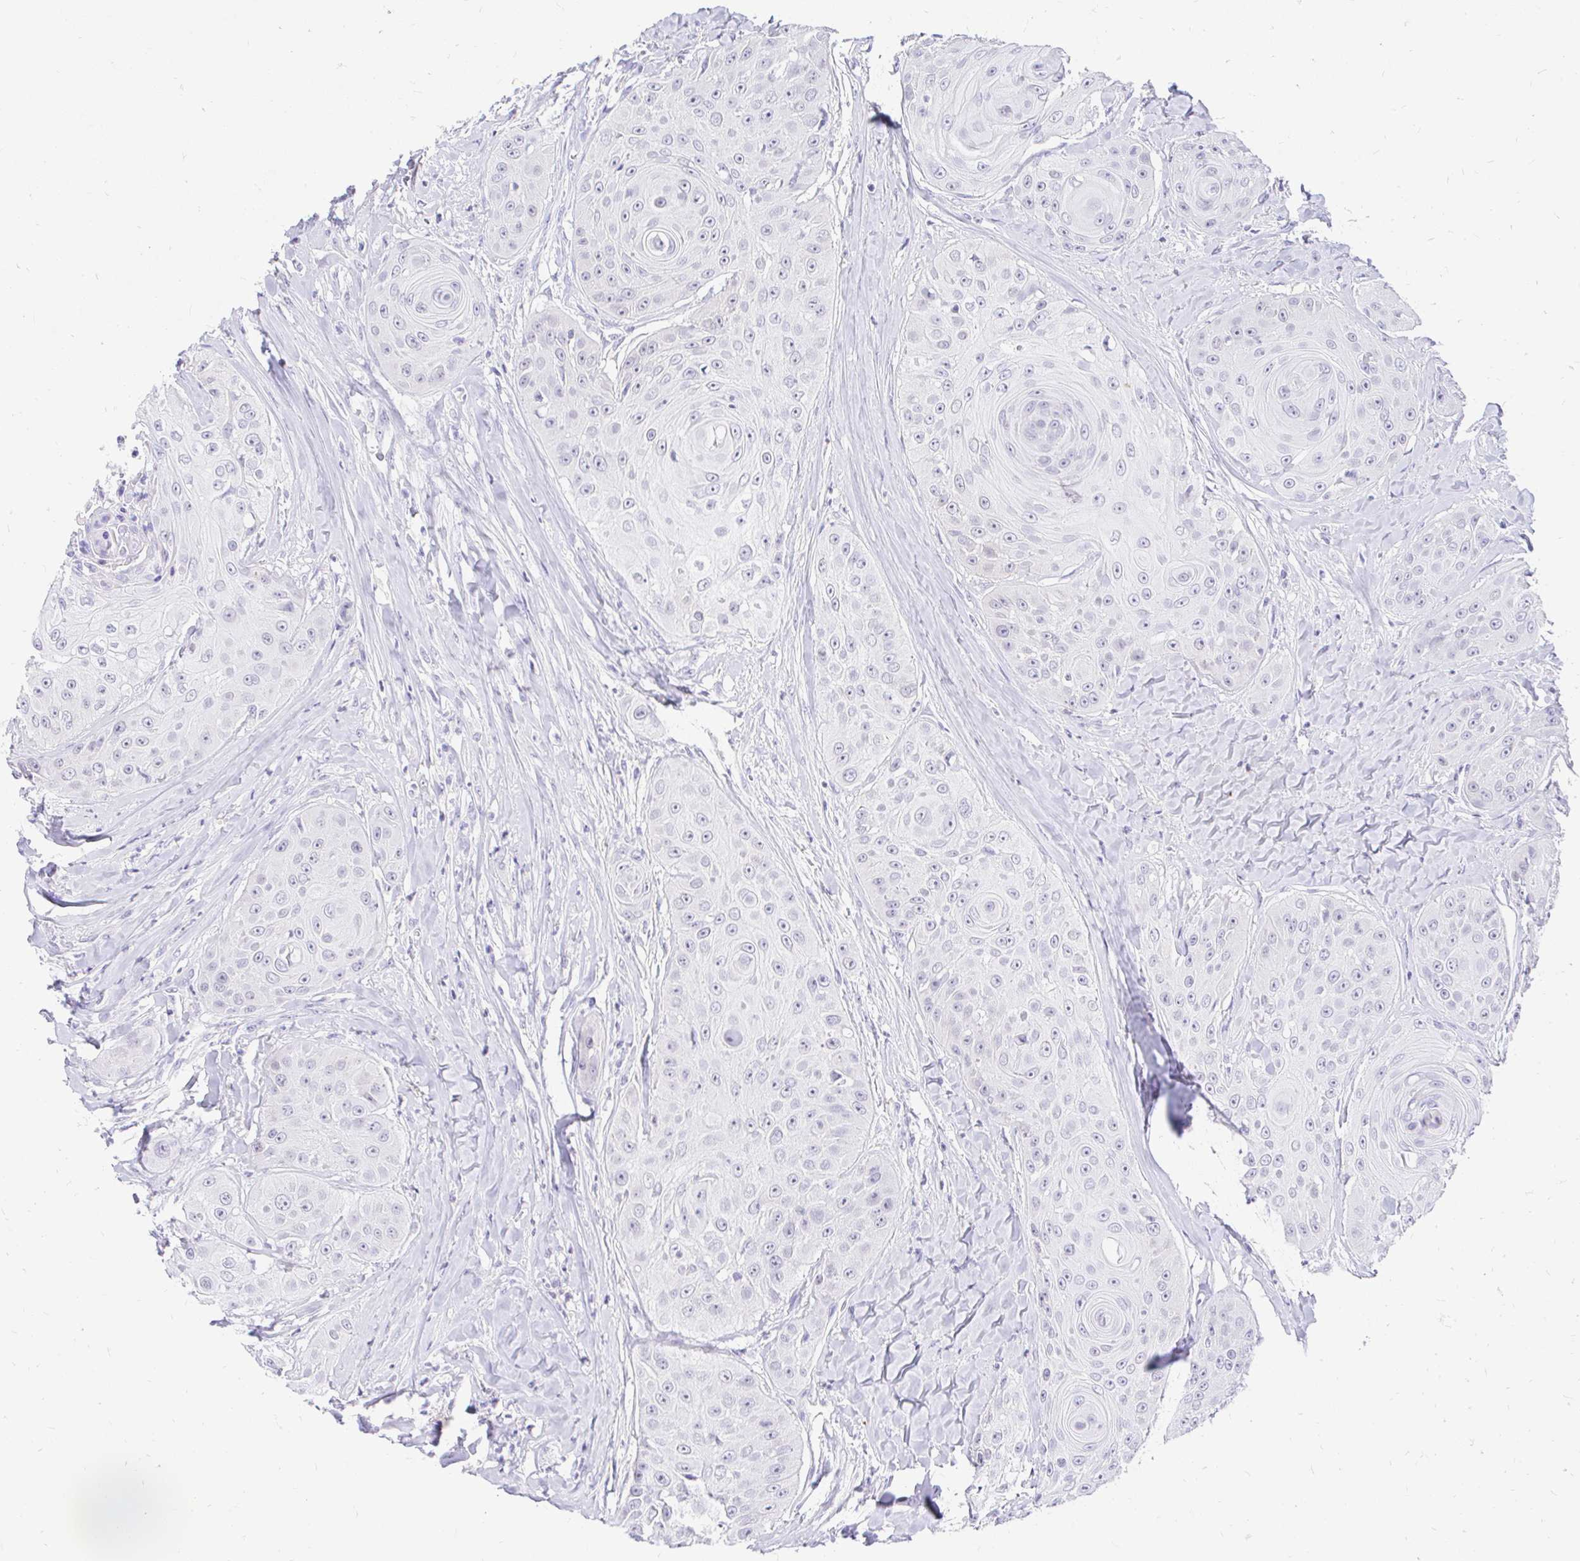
{"staining": {"intensity": "negative", "quantity": "none", "location": "none"}, "tissue": "head and neck cancer", "cell_type": "Tumor cells", "image_type": "cancer", "snomed": [{"axis": "morphology", "description": "Squamous cell carcinoma, NOS"}, {"axis": "topography", "description": "Head-Neck"}], "caption": "Head and neck cancer (squamous cell carcinoma) stained for a protein using IHC shows no staining tumor cells.", "gene": "FATE1", "patient": {"sex": "male", "age": 83}}